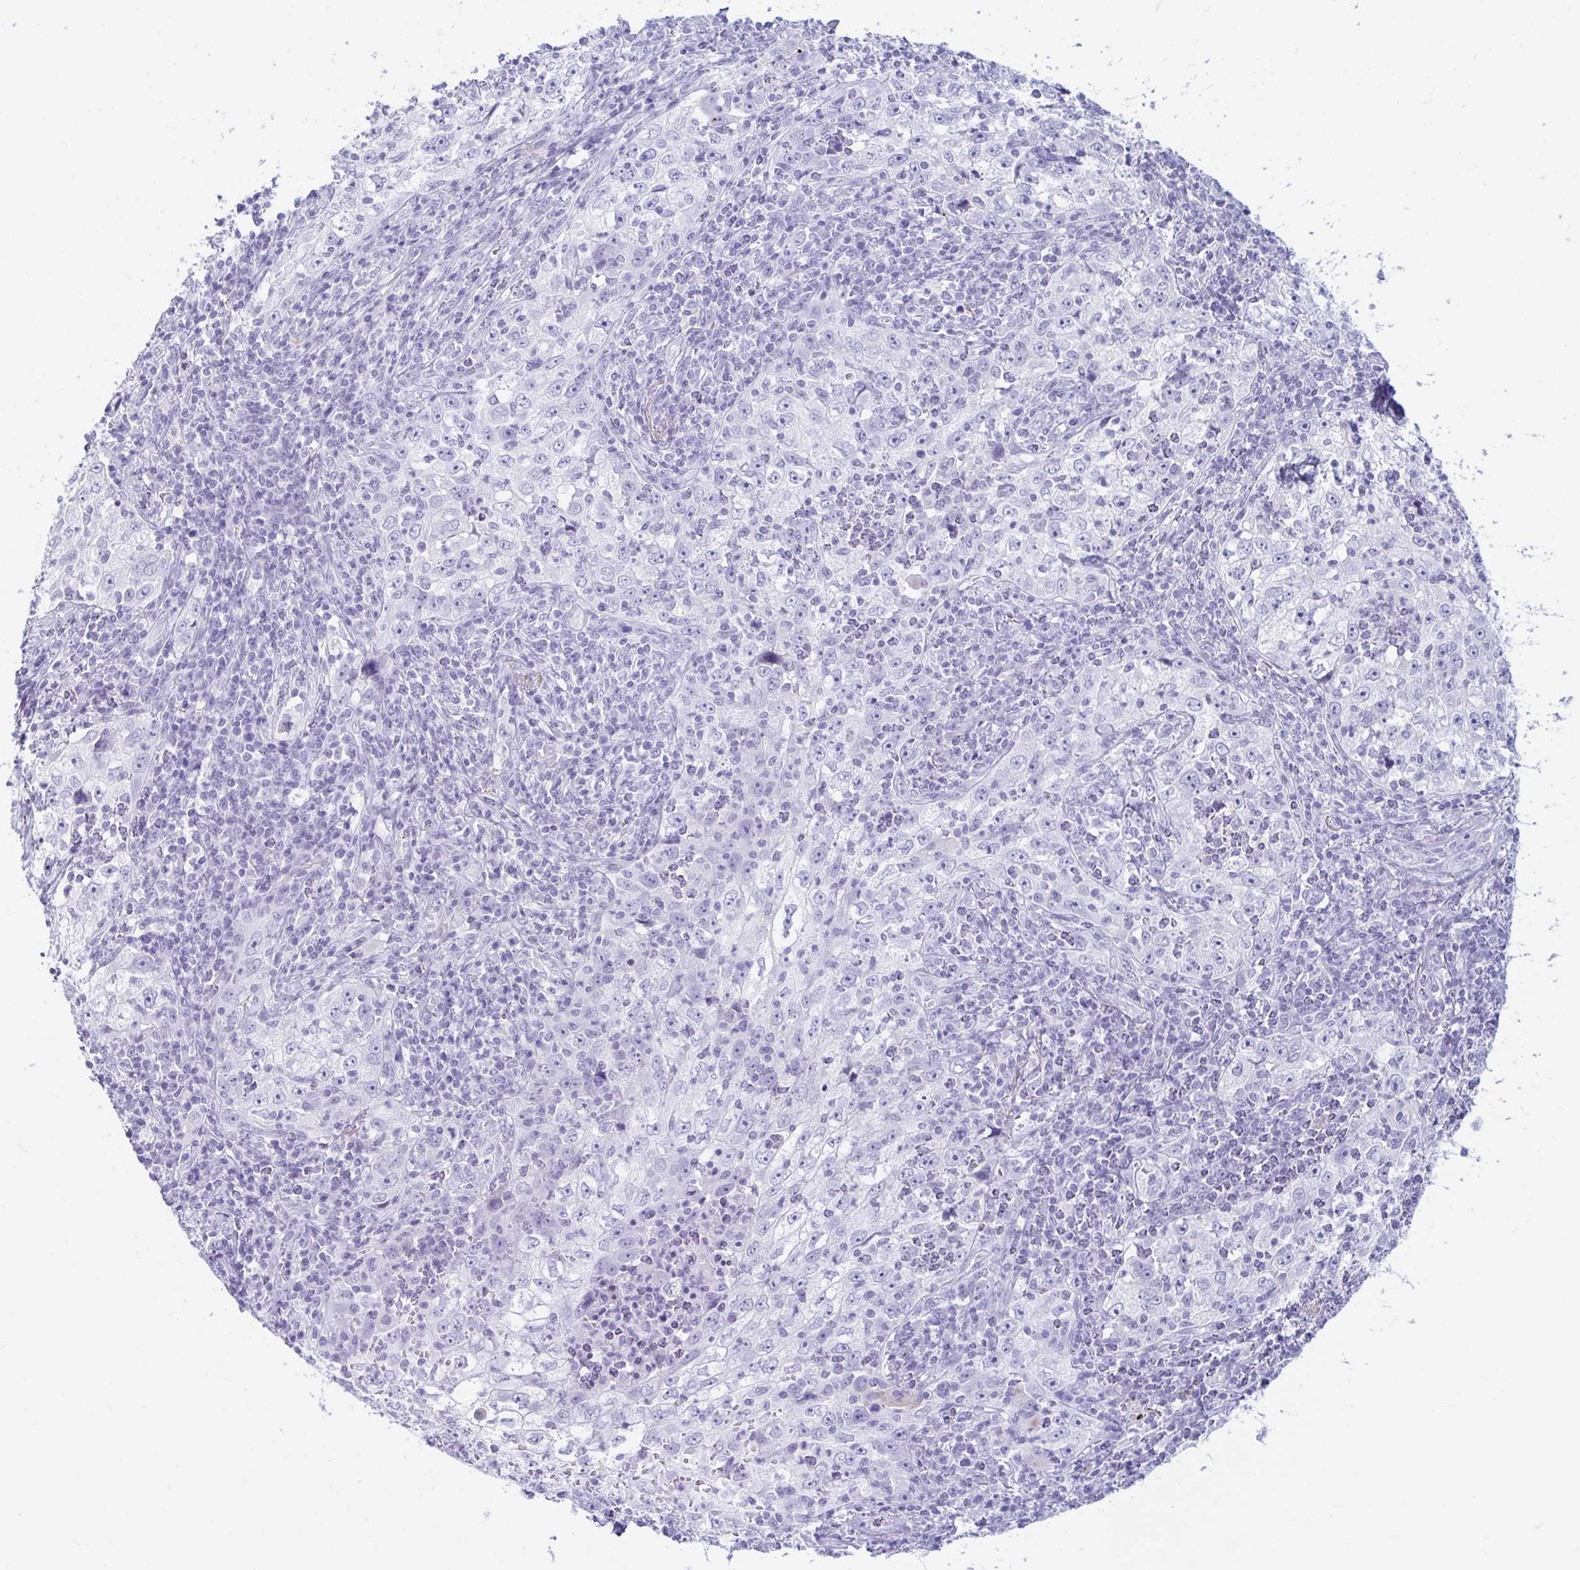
{"staining": {"intensity": "negative", "quantity": "none", "location": "none"}, "tissue": "lung cancer", "cell_type": "Tumor cells", "image_type": "cancer", "snomed": [{"axis": "morphology", "description": "Squamous cell carcinoma, NOS"}, {"axis": "topography", "description": "Lung"}], "caption": "IHC of human lung squamous cell carcinoma demonstrates no staining in tumor cells.", "gene": "ERICH6", "patient": {"sex": "male", "age": 71}}